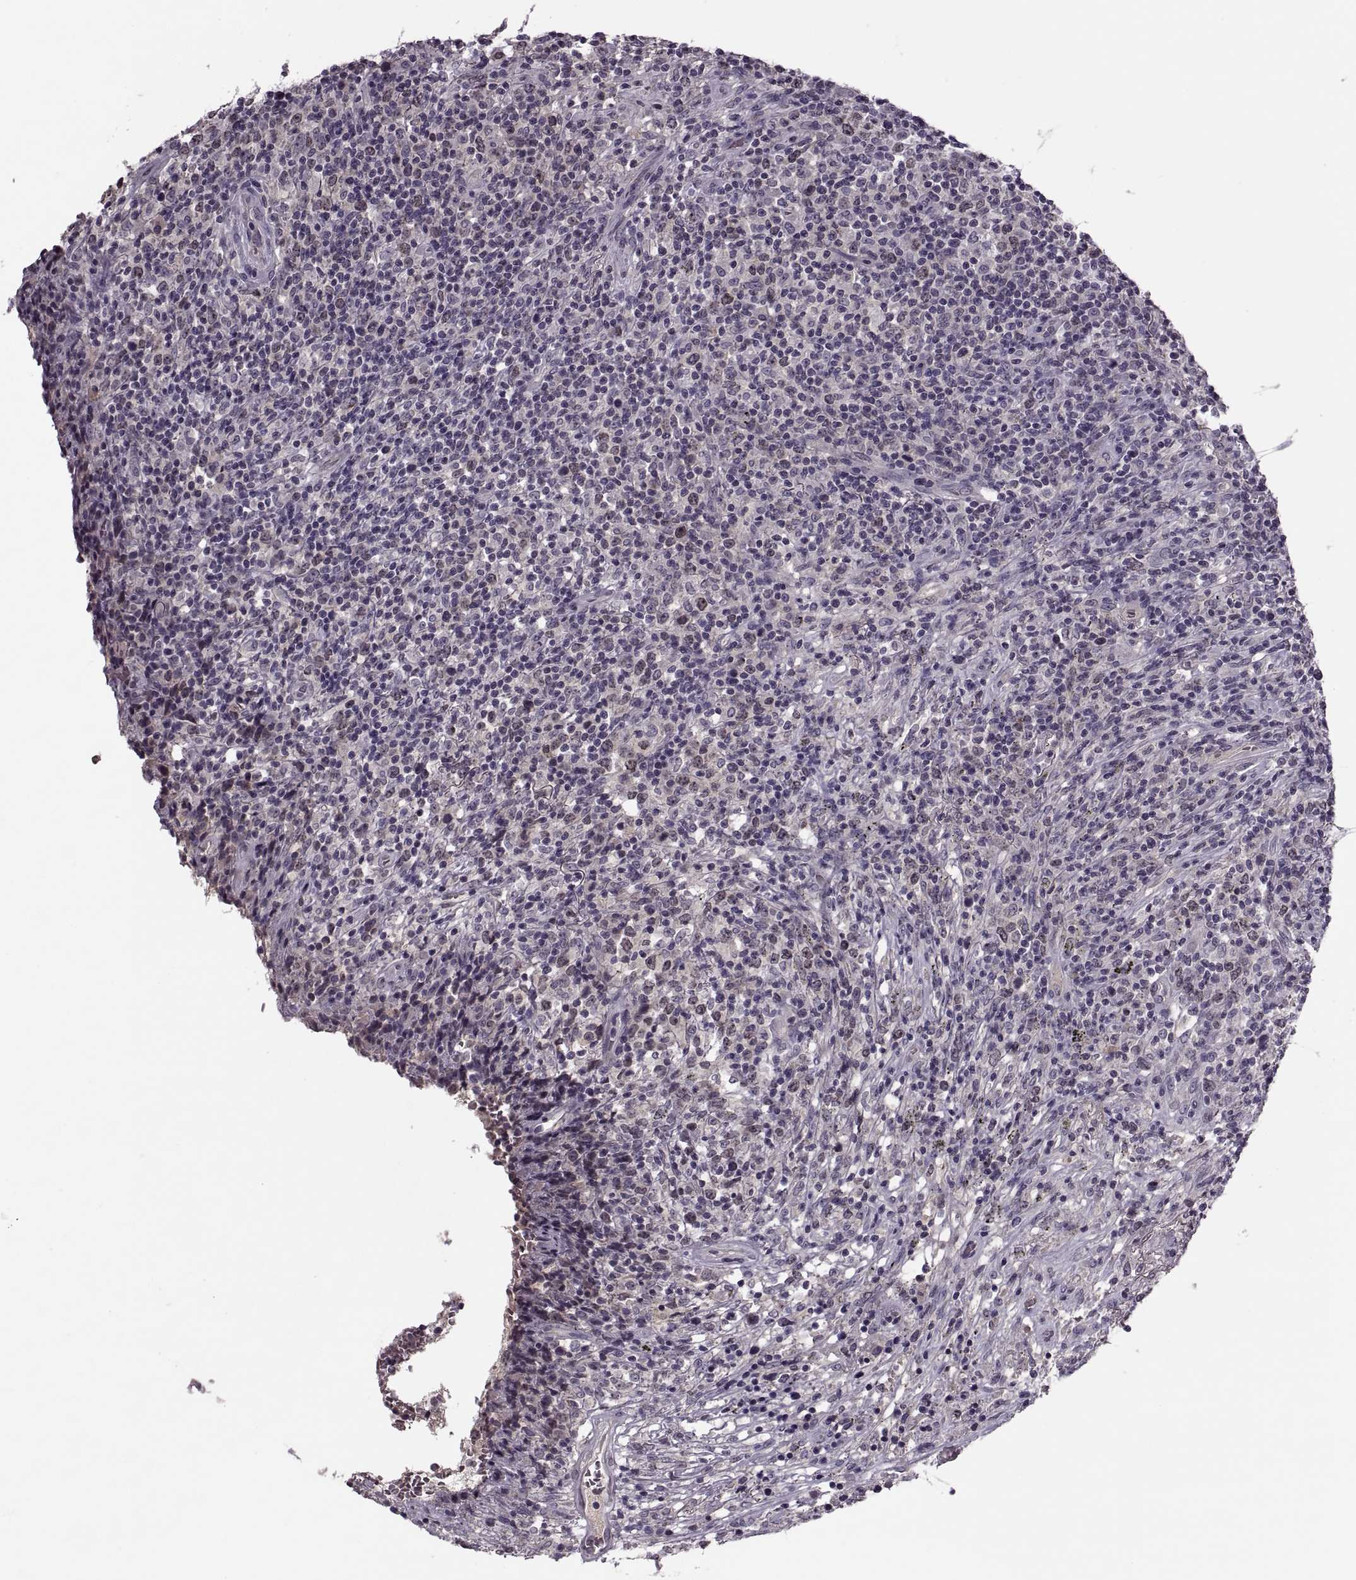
{"staining": {"intensity": "negative", "quantity": "none", "location": "none"}, "tissue": "lymphoma", "cell_type": "Tumor cells", "image_type": "cancer", "snomed": [{"axis": "morphology", "description": "Malignant lymphoma, non-Hodgkin's type, High grade"}, {"axis": "topography", "description": "Lung"}], "caption": "IHC image of malignant lymphoma, non-Hodgkin's type (high-grade) stained for a protein (brown), which reveals no staining in tumor cells.", "gene": "CACNA1F", "patient": {"sex": "male", "age": 79}}